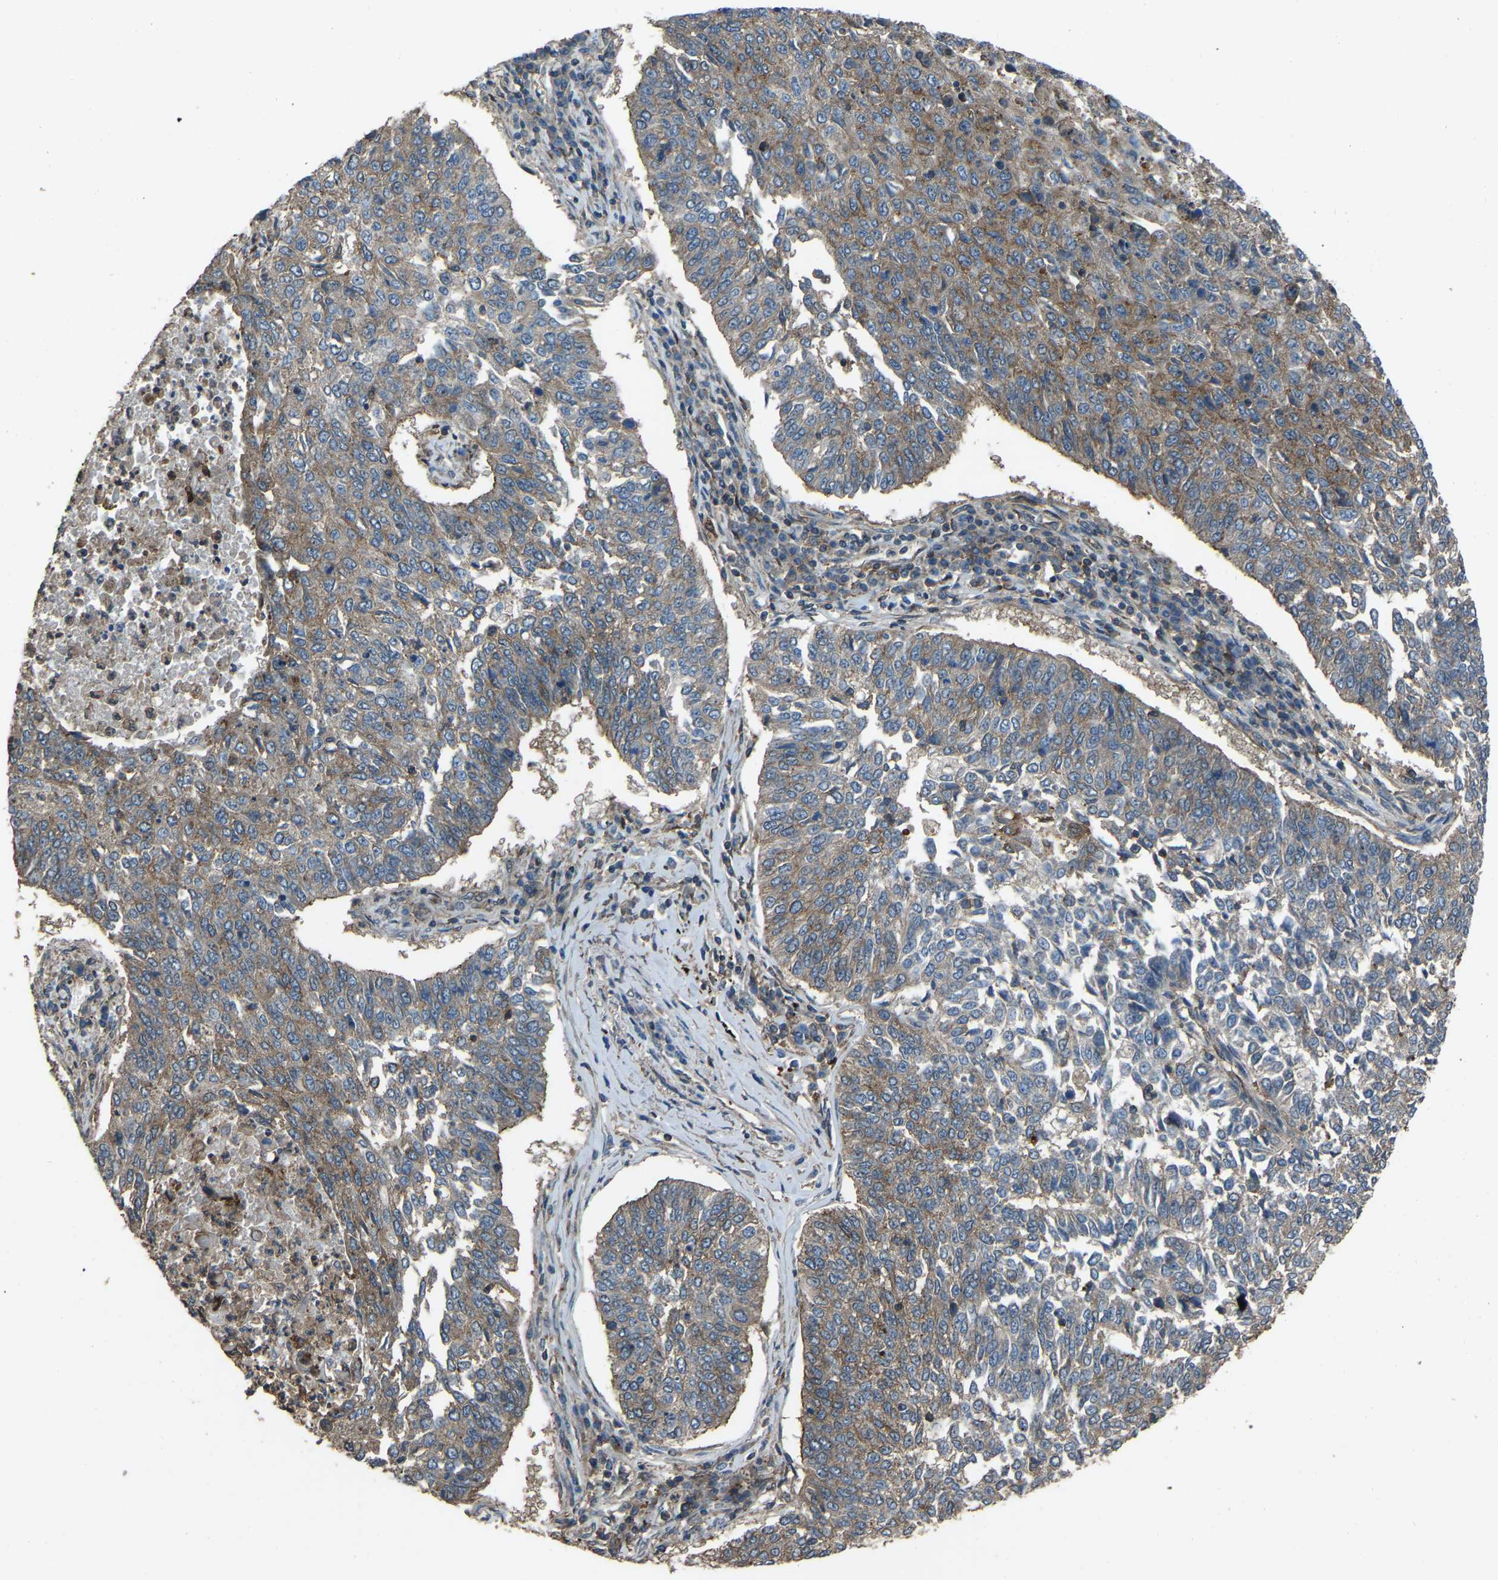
{"staining": {"intensity": "weak", "quantity": "25%-75%", "location": "cytoplasmic/membranous"}, "tissue": "lung cancer", "cell_type": "Tumor cells", "image_type": "cancer", "snomed": [{"axis": "morphology", "description": "Normal tissue, NOS"}, {"axis": "morphology", "description": "Squamous cell carcinoma, NOS"}, {"axis": "topography", "description": "Cartilage tissue"}, {"axis": "topography", "description": "Bronchus"}, {"axis": "topography", "description": "Lung"}], "caption": "A high-resolution micrograph shows immunohistochemistry (IHC) staining of lung cancer, which demonstrates weak cytoplasmic/membranous staining in approximately 25%-75% of tumor cells.", "gene": "SLC4A2", "patient": {"sex": "female", "age": 49}}